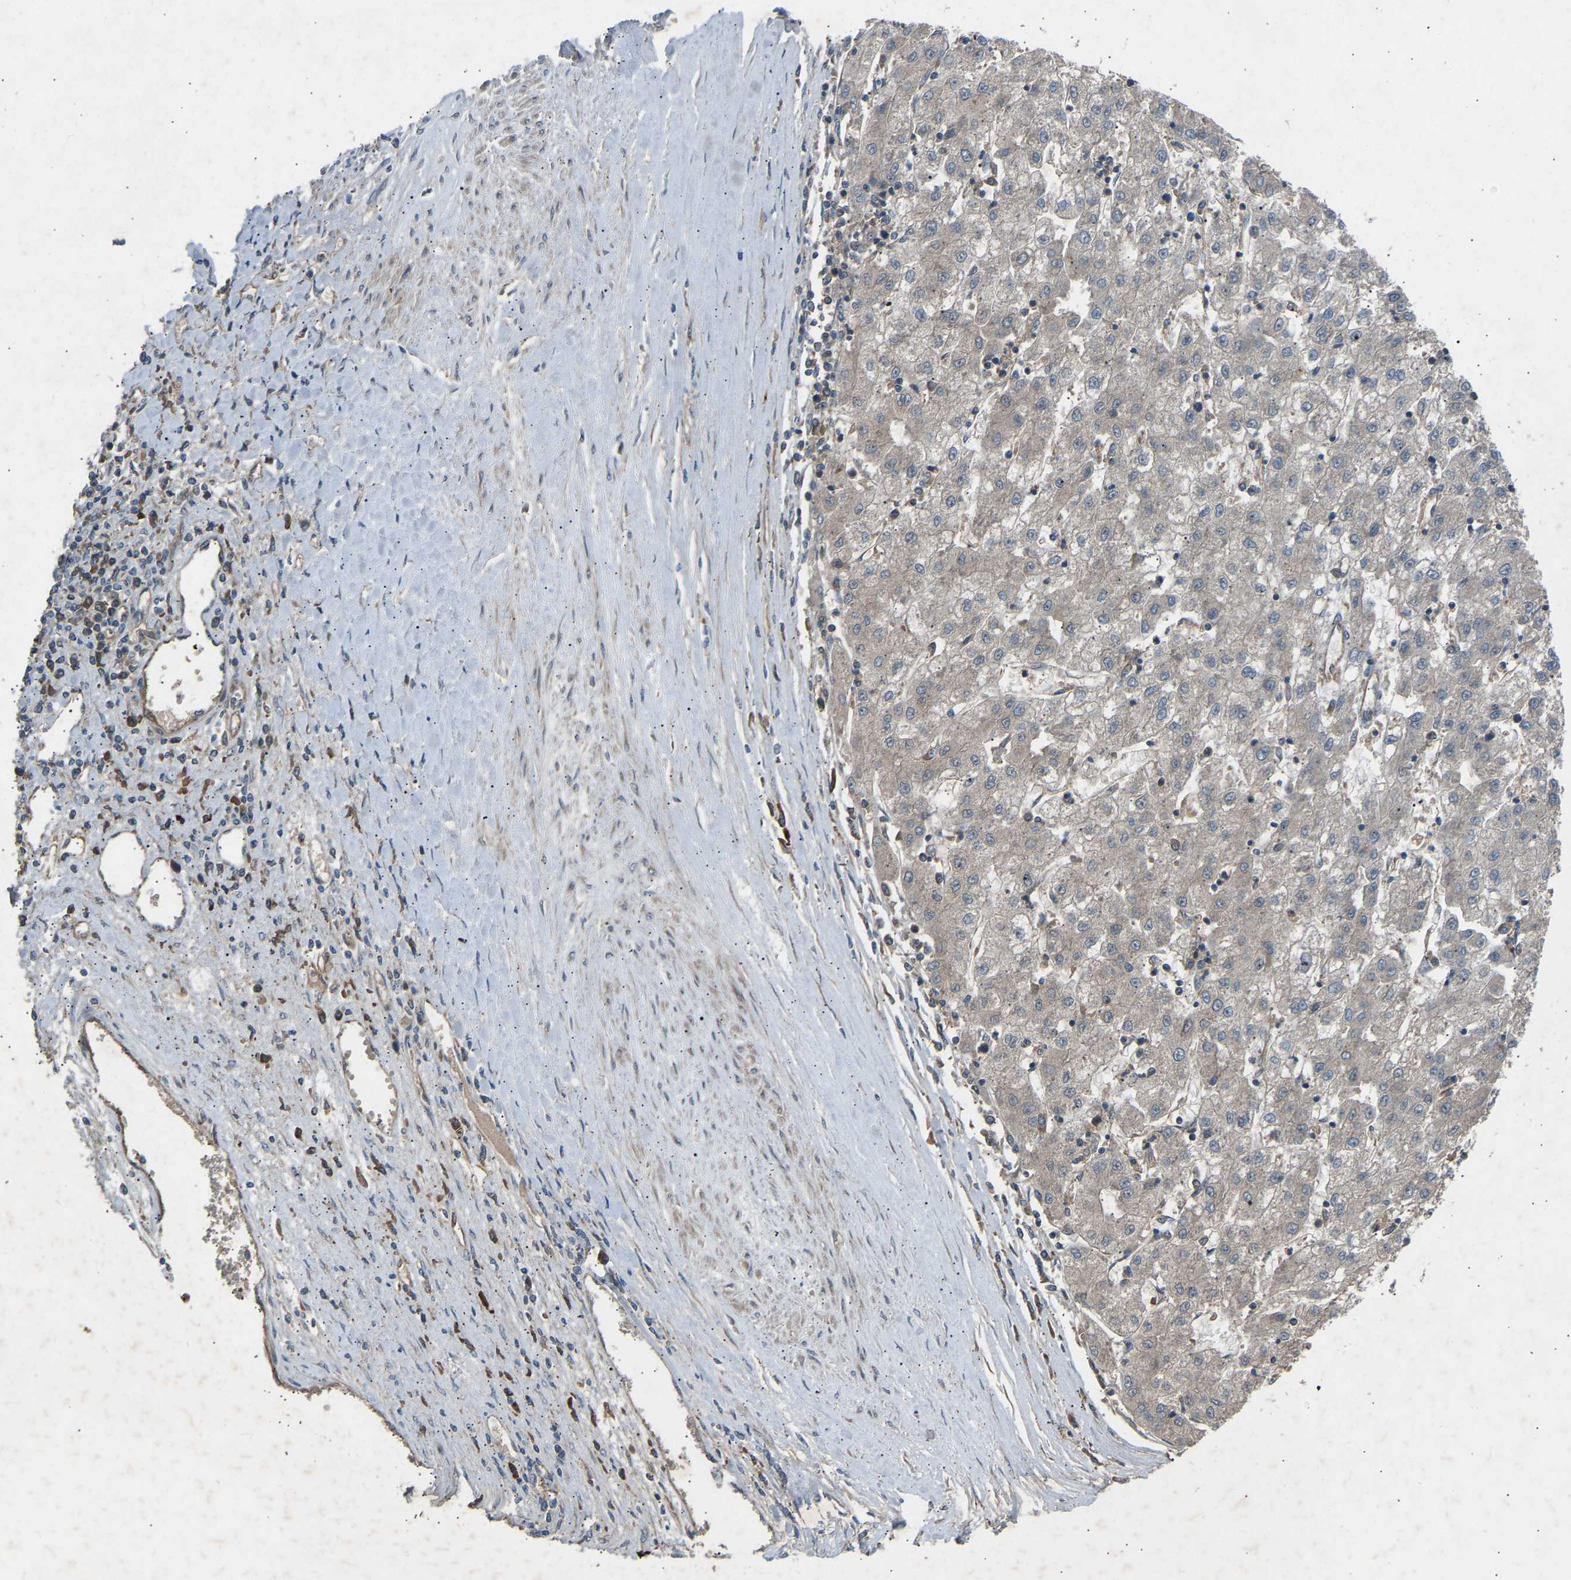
{"staining": {"intensity": "negative", "quantity": "none", "location": "none"}, "tissue": "liver cancer", "cell_type": "Tumor cells", "image_type": "cancer", "snomed": [{"axis": "morphology", "description": "Carcinoma, Hepatocellular, NOS"}, {"axis": "topography", "description": "Liver"}], "caption": "This is an immunohistochemistry photomicrograph of human liver cancer (hepatocellular carcinoma). There is no positivity in tumor cells.", "gene": "GAS2L1", "patient": {"sex": "male", "age": 72}}